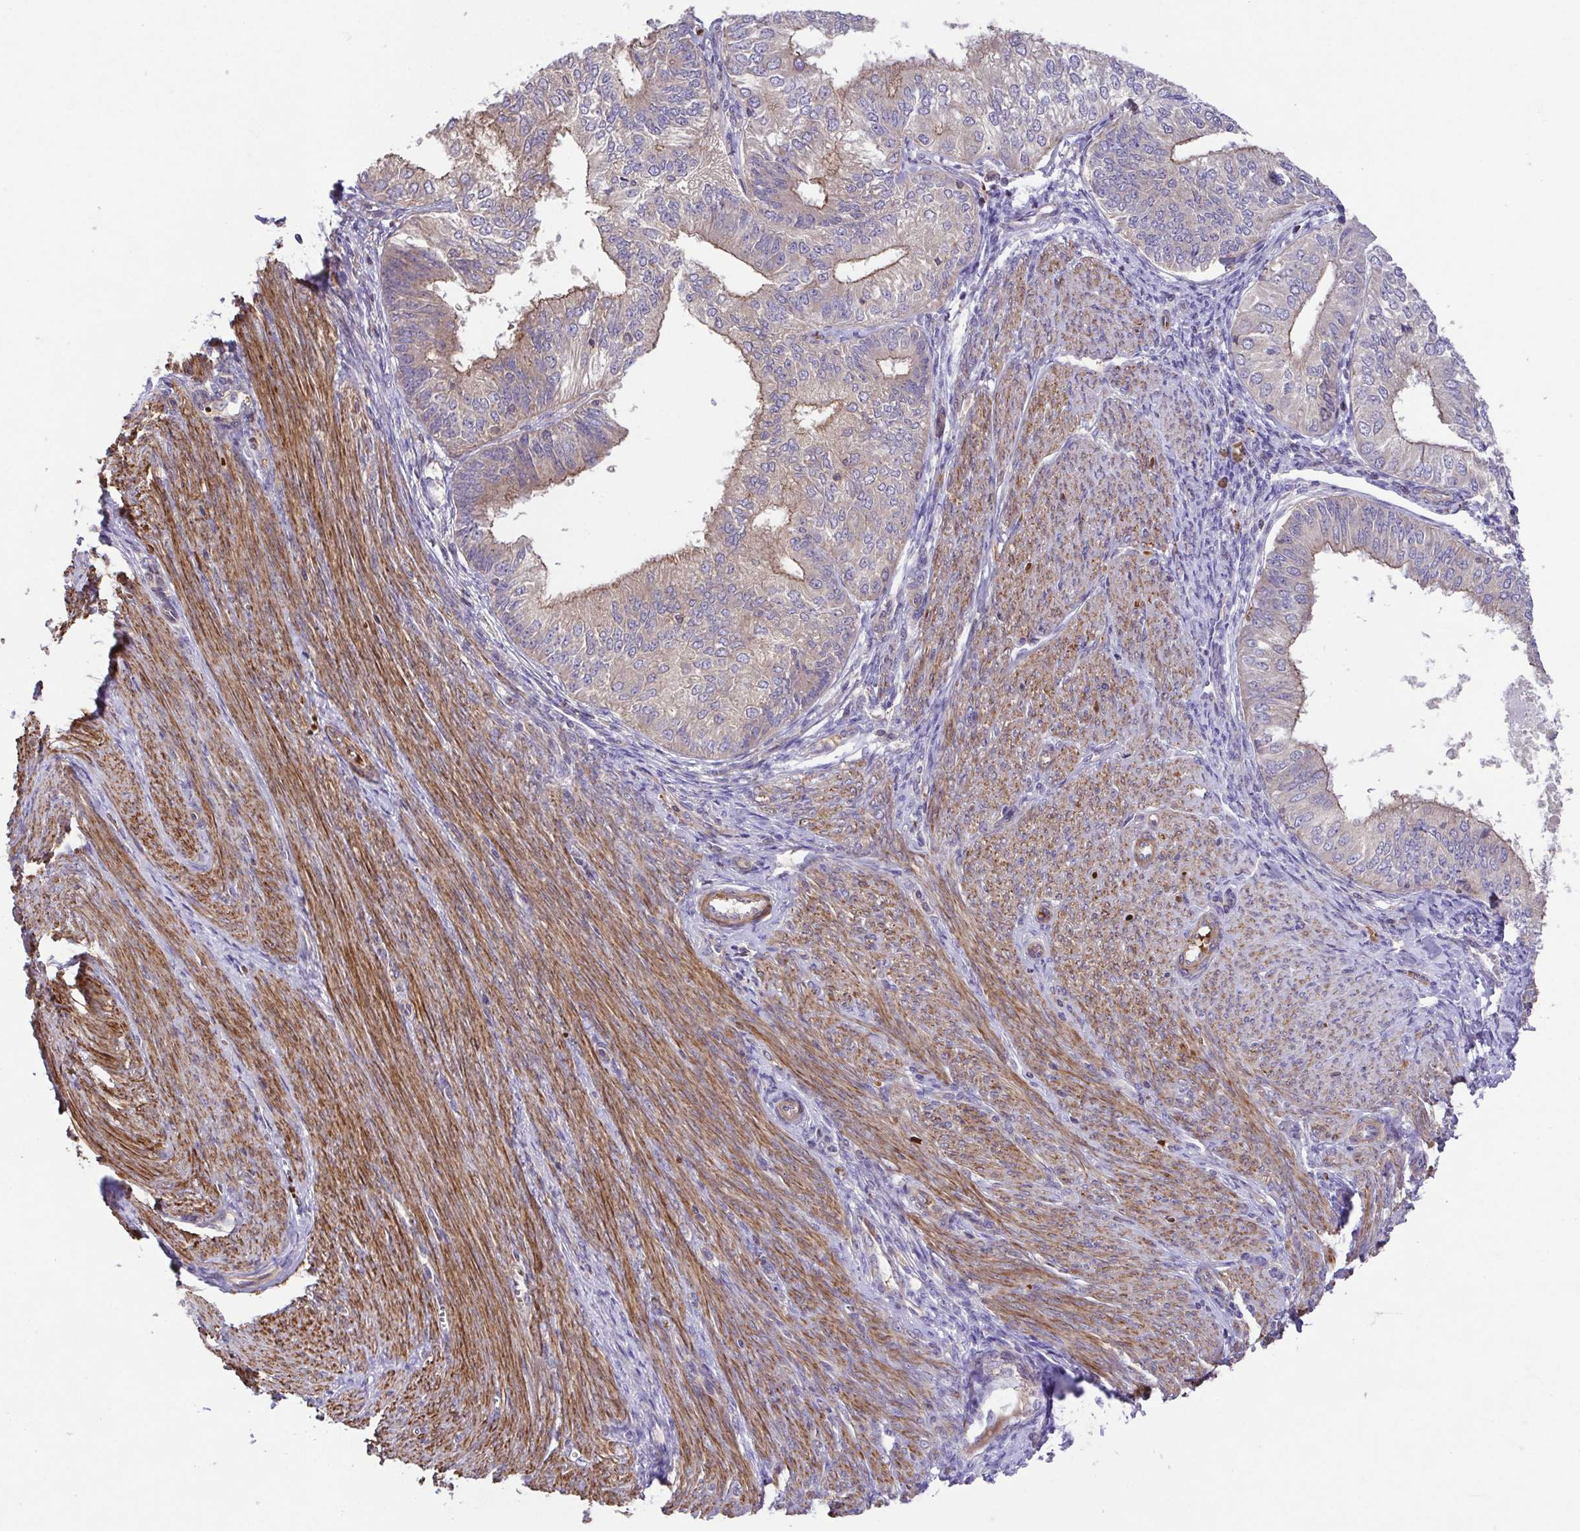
{"staining": {"intensity": "weak", "quantity": "<25%", "location": "cytoplasmic/membranous"}, "tissue": "endometrial cancer", "cell_type": "Tumor cells", "image_type": "cancer", "snomed": [{"axis": "morphology", "description": "Adenocarcinoma, NOS"}, {"axis": "topography", "description": "Endometrium"}], "caption": "Histopathology image shows no significant protein staining in tumor cells of adenocarcinoma (endometrial).", "gene": "IDE", "patient": {"sex": "female", "age": 58}}